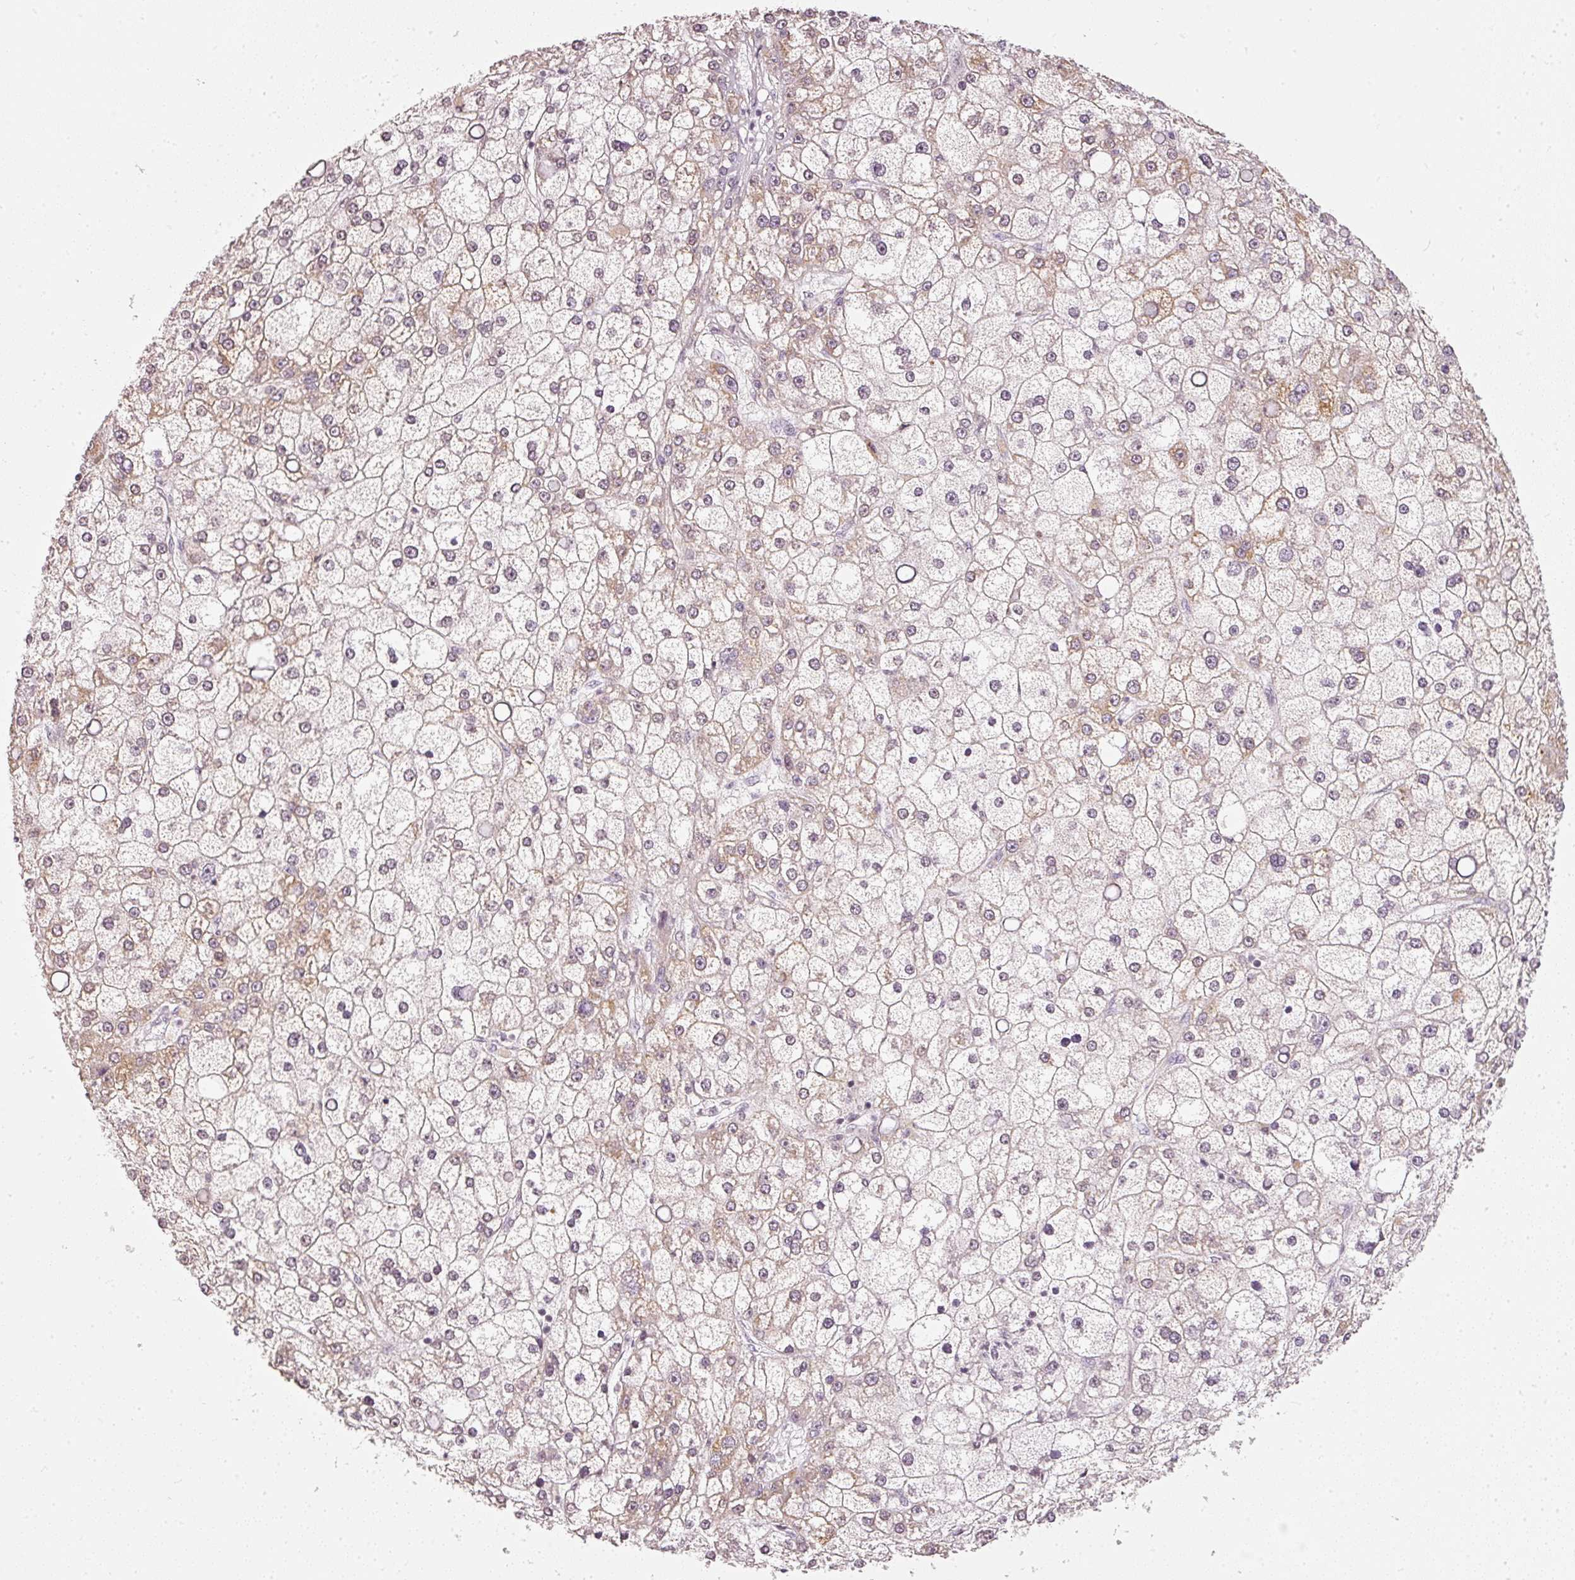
{"staining": {"intensity": "moderate", "quantity": "25%-75%", "location": "cytoplasmic/membranous,nuclear"}, "tissue": "liver cancer", "cell_type": "Tumor cells", "image_type": "cancer", "snomed": [{"axis": "morphology", "description": "Carcinoma, Hepatocellular, NOS"}, {"axis": "topography", "description": "Liver"}], "caption": "Immunohistochemical staining of hepatocellular carcinoma (liver) exhibits medium levels of moderate cytoplasmic/membranous and nuclear expression in approximately 25%-75% of tumor cells. The staining was performed using DAB (3,3'-diaminobenzidine), with brown indicating positive protein expression. Nuclei are stained blue with hematoxylin.", "gene": "NRDE2", "patient": {"sex": "male", "age": 67}}